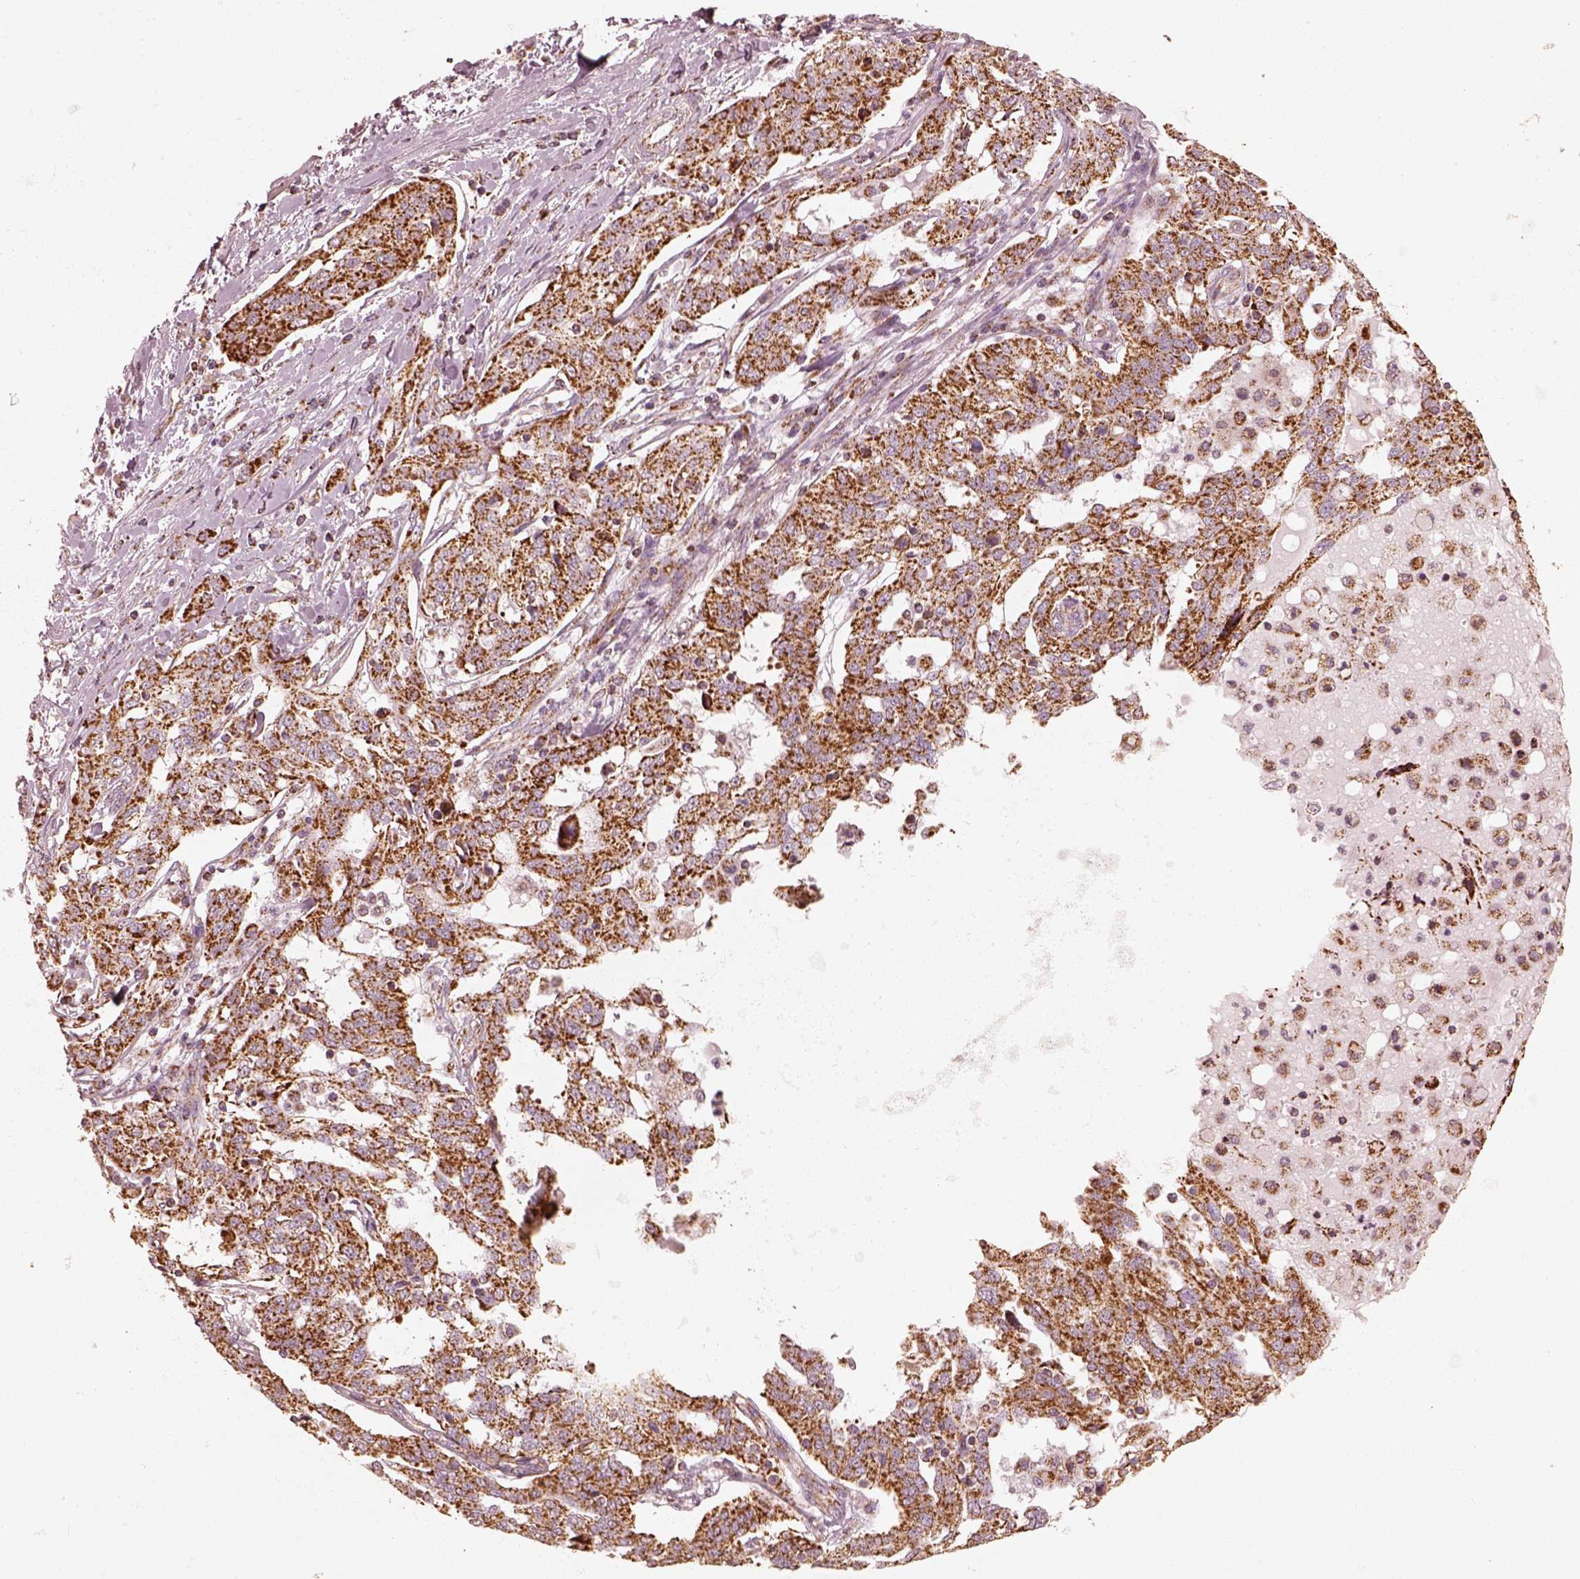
{"staining": {"intensity": "strong", "quantity": ">75%", "location": "cytoplasmic/membranous"}, "tissue": "ovarian cancer", "cell_type": "Tumor cells", "image_type": "cancer", "snomed": [{"axis": "morphology", "description": "Cystadenocarcinoma, serous, NOS"}, {"axis": "topography", "description": "Ovary"}], "caption": "Ovarian cancer (serous cystadenocarcinoma) tissue reveals strong cytoplasmic/membranous positivity in about >75% of tumor cells Using DAB (brown) and hematoxylin (blue) stains, captured at high magnification using brightfield microscopy.", "gene": "ENTPD6", "patient": {"sex": "female", "age": 67}}